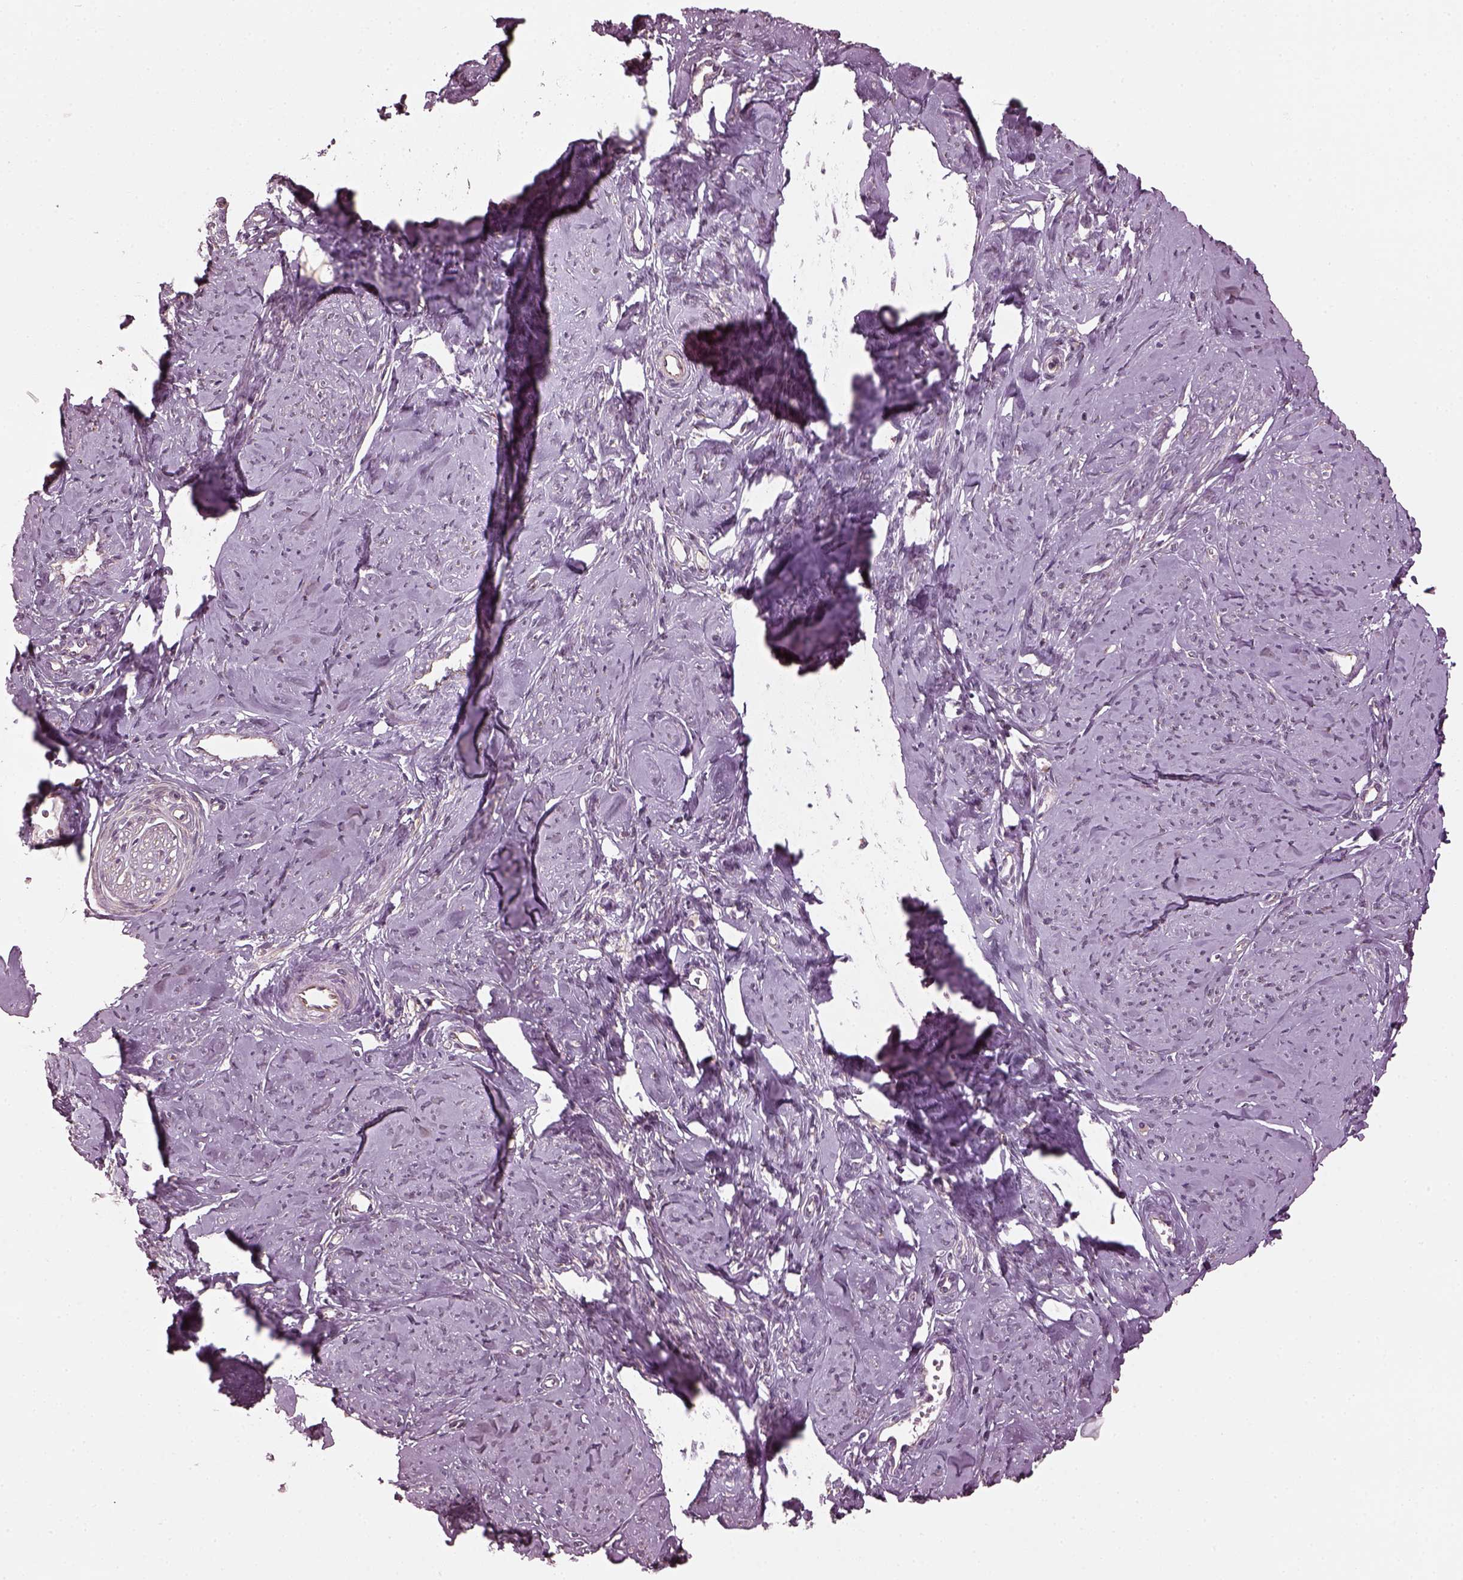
{"staining": {"intensity": "negative", "quantity": "none", "location": "none"}, "tissue": "smooth muscle", "cell_type": "Smooth muscle cells", "image_type": "normal", "snomed": [{"axis": "morphology", "description": "Normal tissue, NOS"}, {"axis": "topography", "description": "Smooth muscle"}], "caption": "The micrograph demonstrates no staining of smooth muscle cells in unremarkable smooth muscle.", "gene": "RUFY3", "patient": {"sex": "female", "age": 48}}